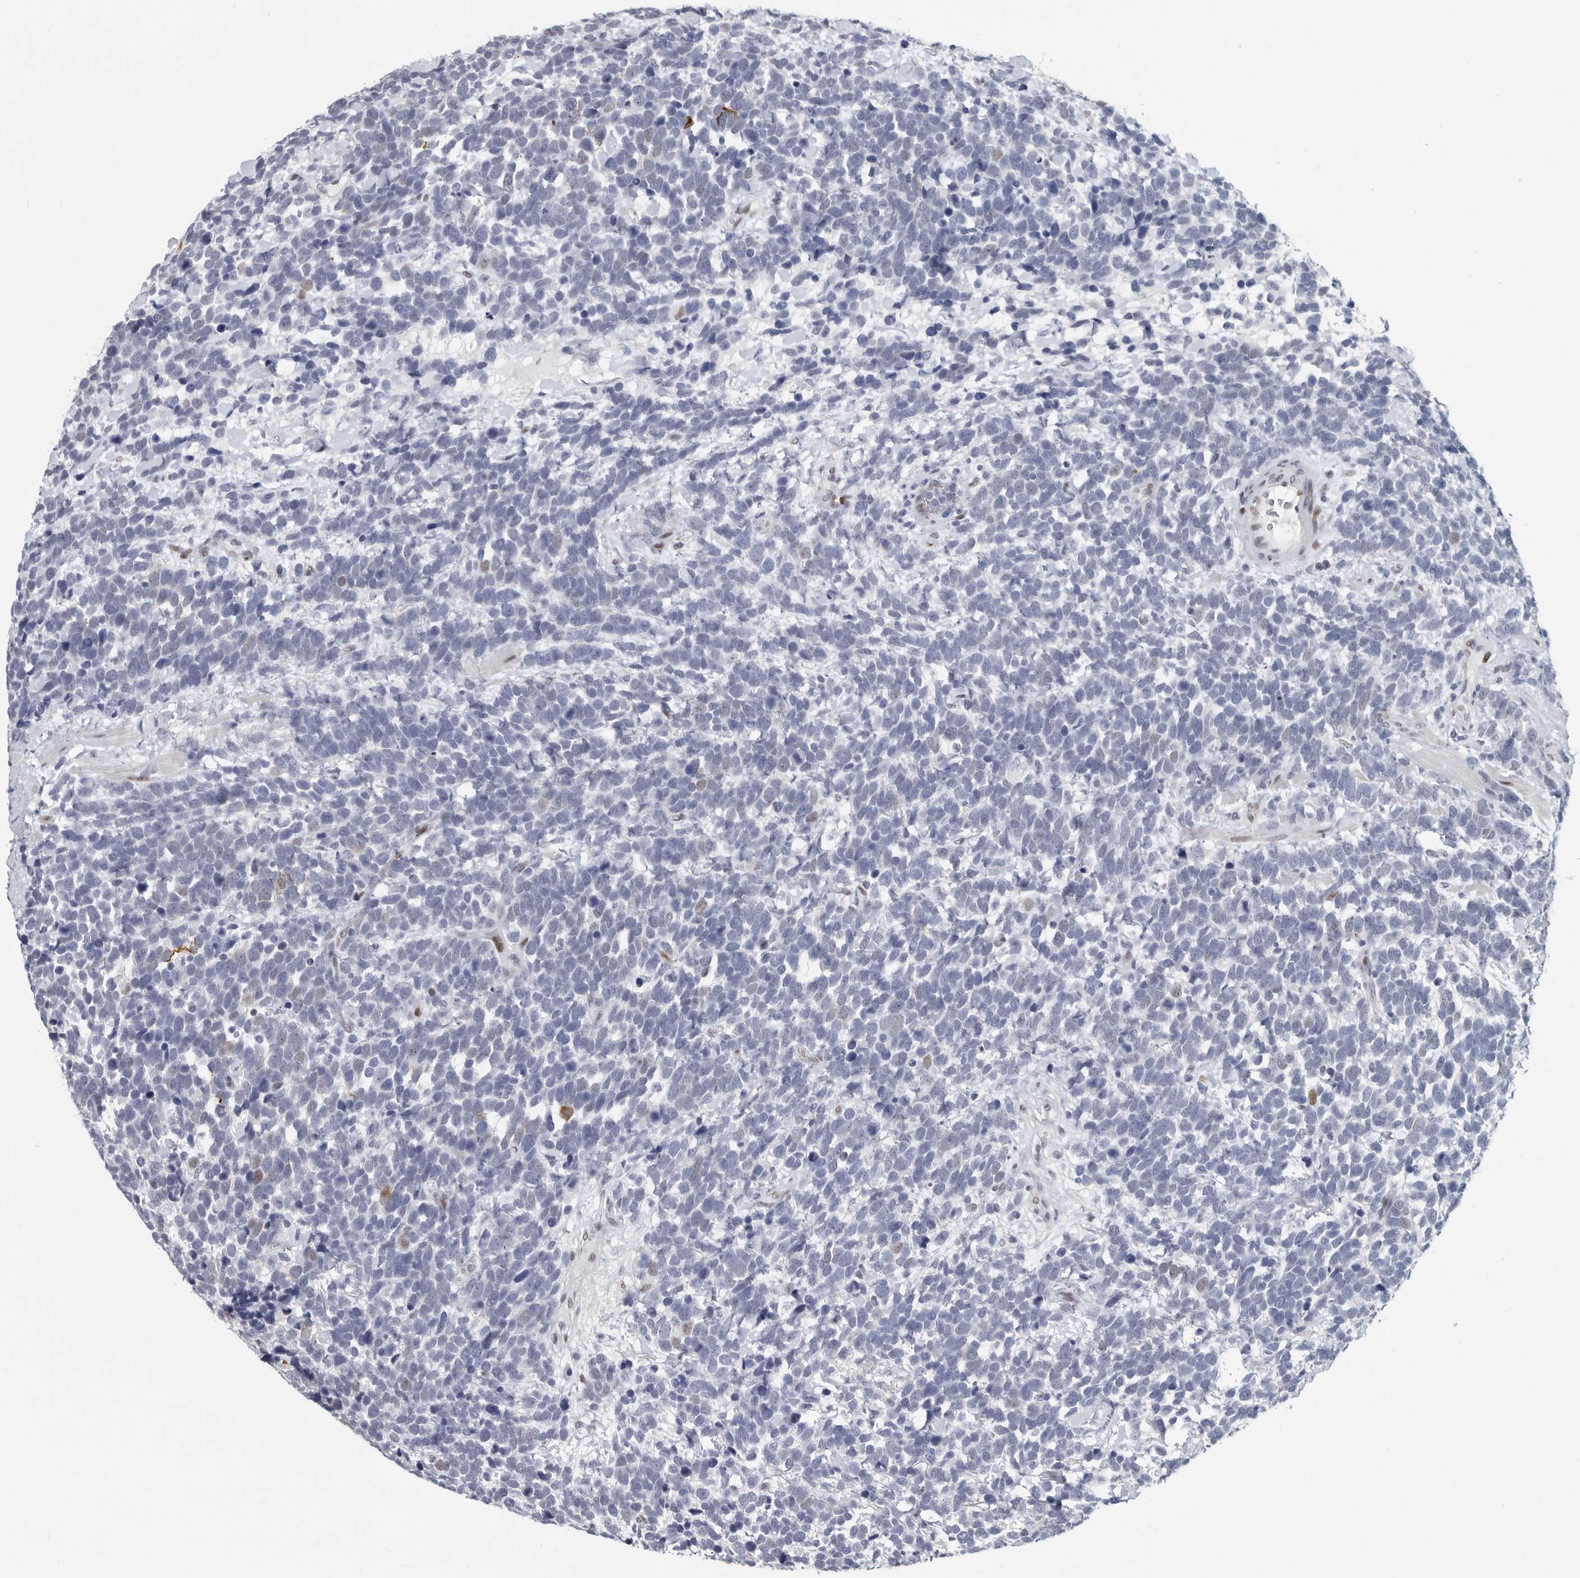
{"staining": {"intensity": "negative", "quantity": "none", "location": "none"}, "tissue": "urothelial cancer", "cell_type": "Tumor cells", "image_type": "cancer", "snomed": [{"axis": "morphology", "description": "Urothelial carcinoma, High grade"}, {"axis": "topography", "description": "Urinary bladder"}], "caption": "Immunohistochemical staining of human urothelial cancer displays no significant positivity in tumor cells.", "gene": "WRAP73", "patient": {"sex": "female", "age": 82}}